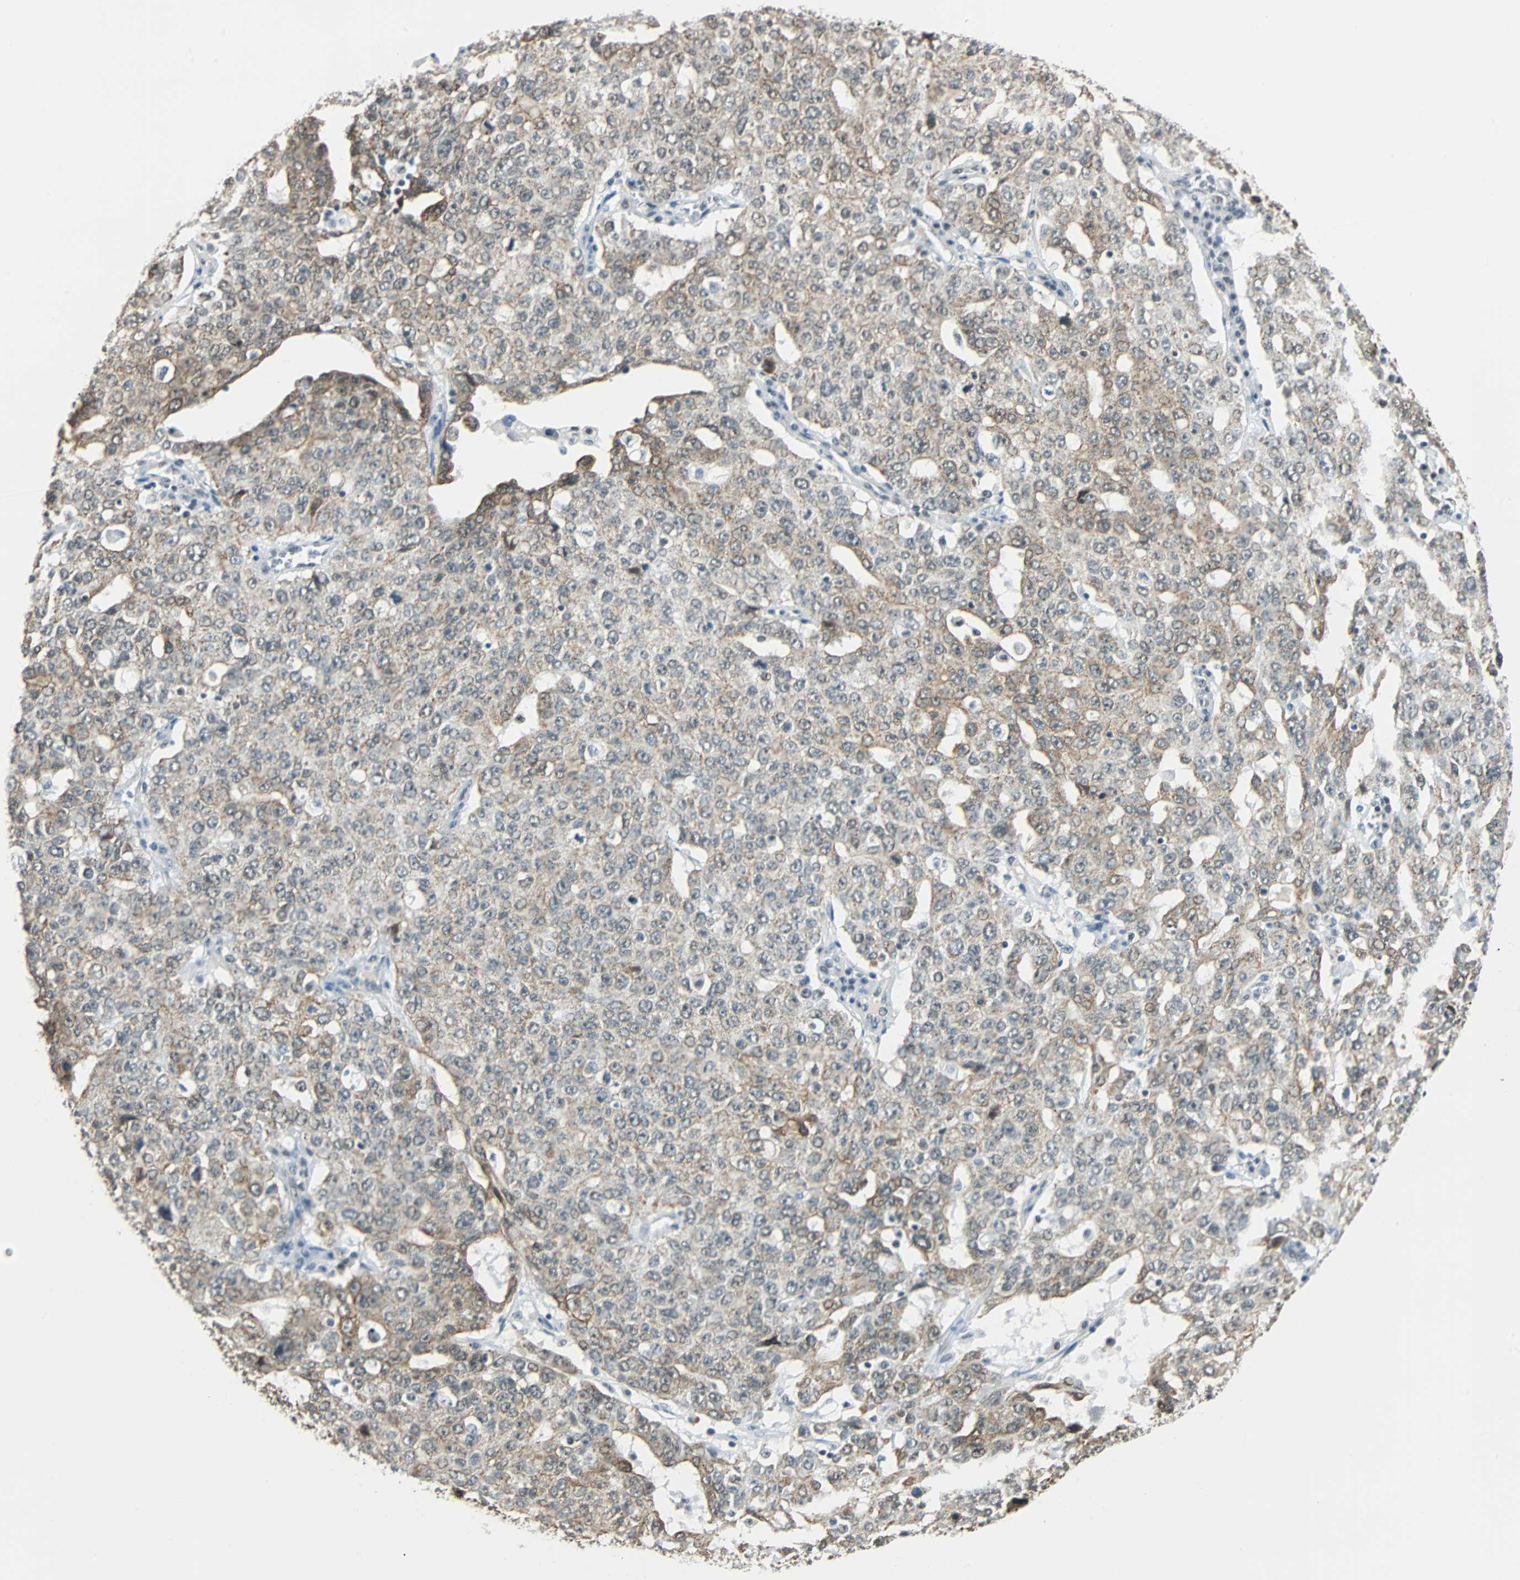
{"staining": {"intensity": "moderate", "quantity": "<25%", "location": "cytoplasmic/membranous"}, "tissue": "ovarian cancer", "cell_type": "Tumor cells", "image_type": "cancer", "snomed": [{"axis": "morphology", "description": "Carcinoma, endometroid"}, {"axis": "topography", "description": "Ovary"}], "caption": "Human ovarian cancer (endometroid carcinoma) stained for a protein (brown) reveals moderate cytoplasmic/membranous positive positivity in approximately <25% of tumor cells.", "gene": "NELFE", "patient": {"sex": "female", "age": 62}}